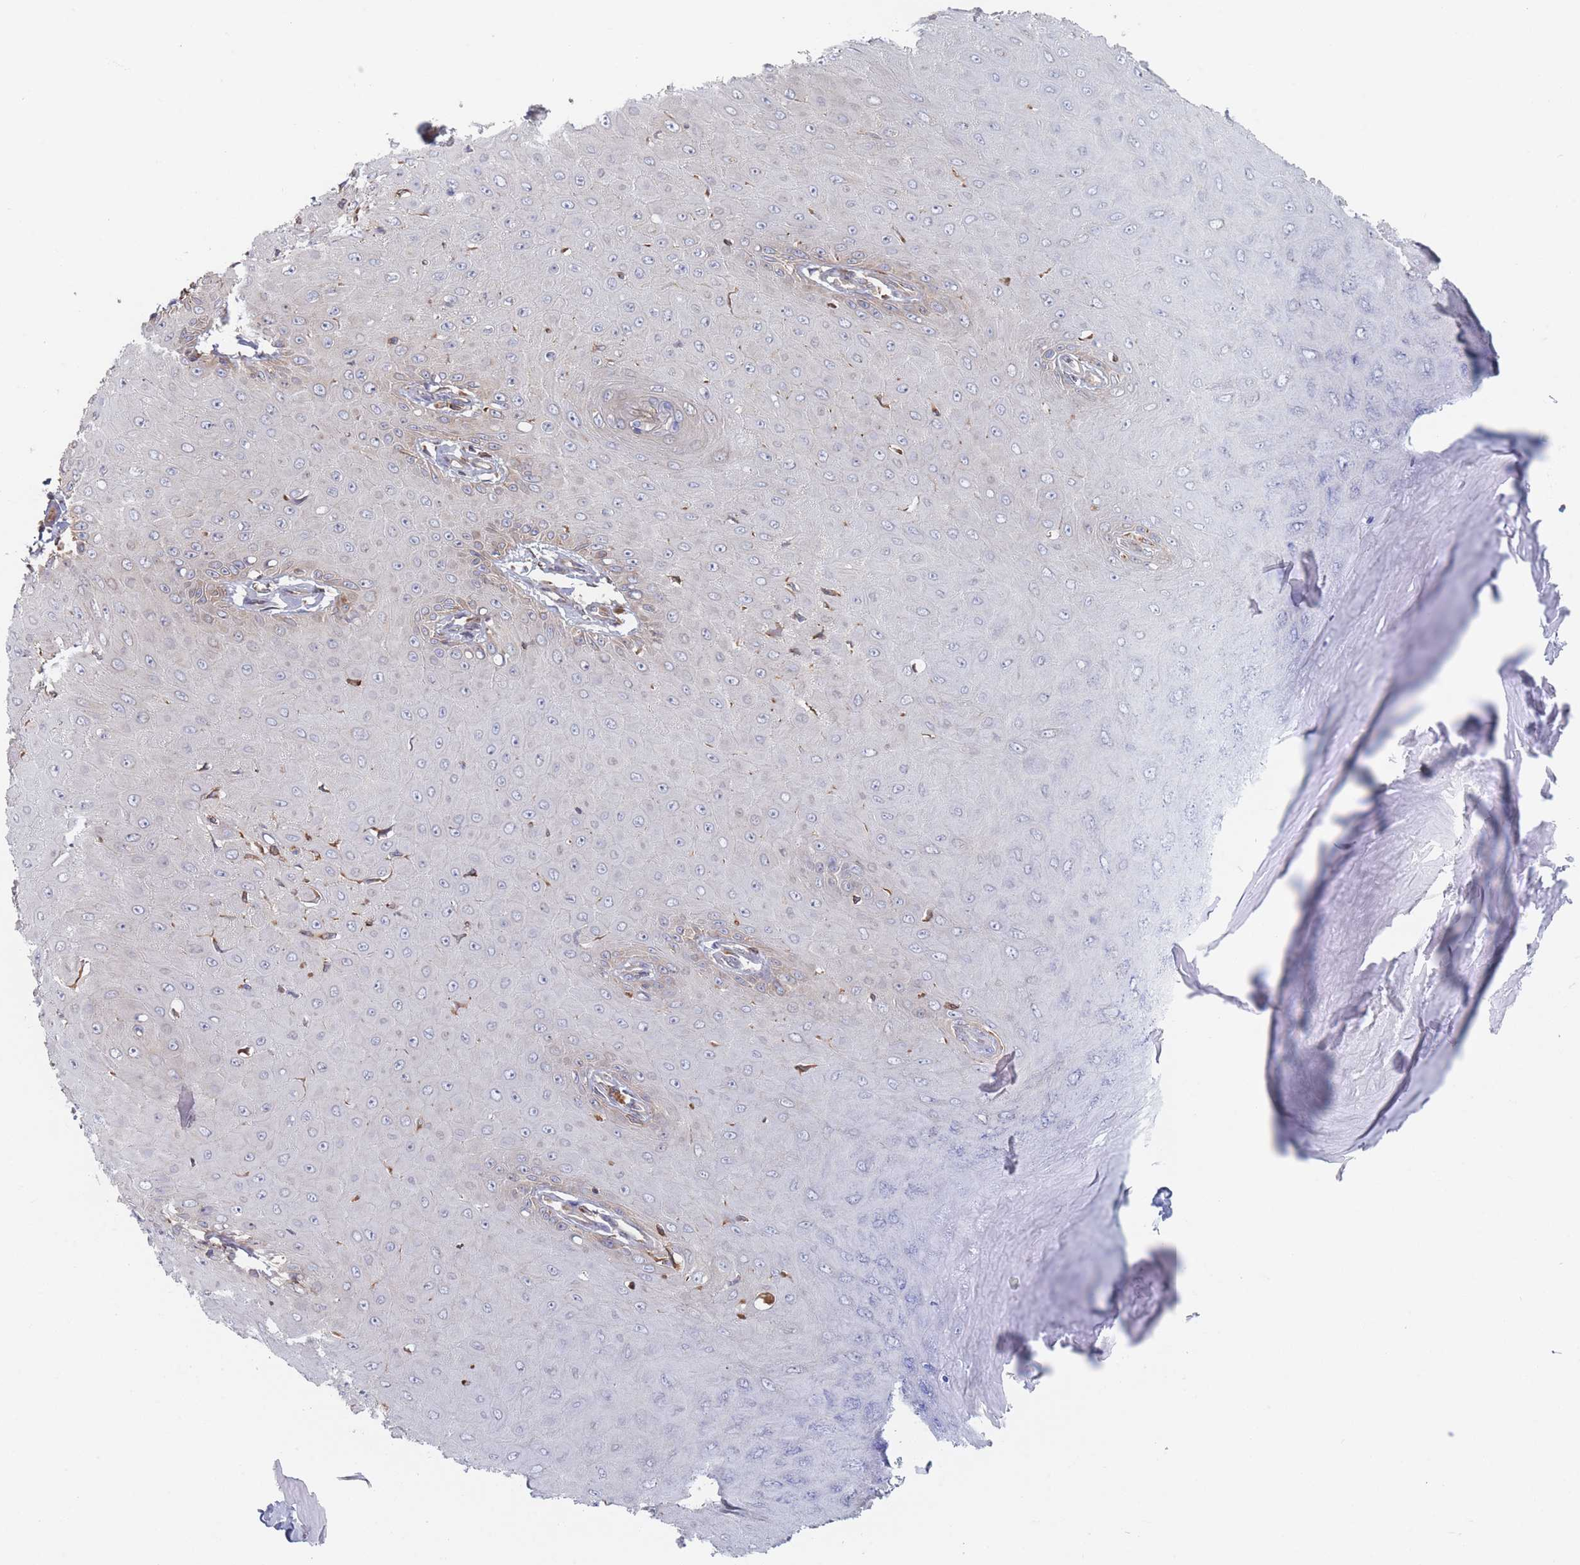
{"staining": {"intensity": "weak", "quantity": "<25%", "location": "cytoplasmic/membranous"}, "tissue": "skin cancer", "cell_type": "Tumor cells", "image_type": "cancer", "snomed": [{"axis": "morphology", "description": "Squamous cell carcinoma, NOS"}, {"axis": "topography", "description": "Skin"}], "caption": "DAB (3,3'-diaminobenzidine) immunohistochemical staining of human skin squamous cell carcinoma demonstrates no significant expression in tumor cells.", "gene": "KDSR", "patient": {"sex": "male", "age": 70}}